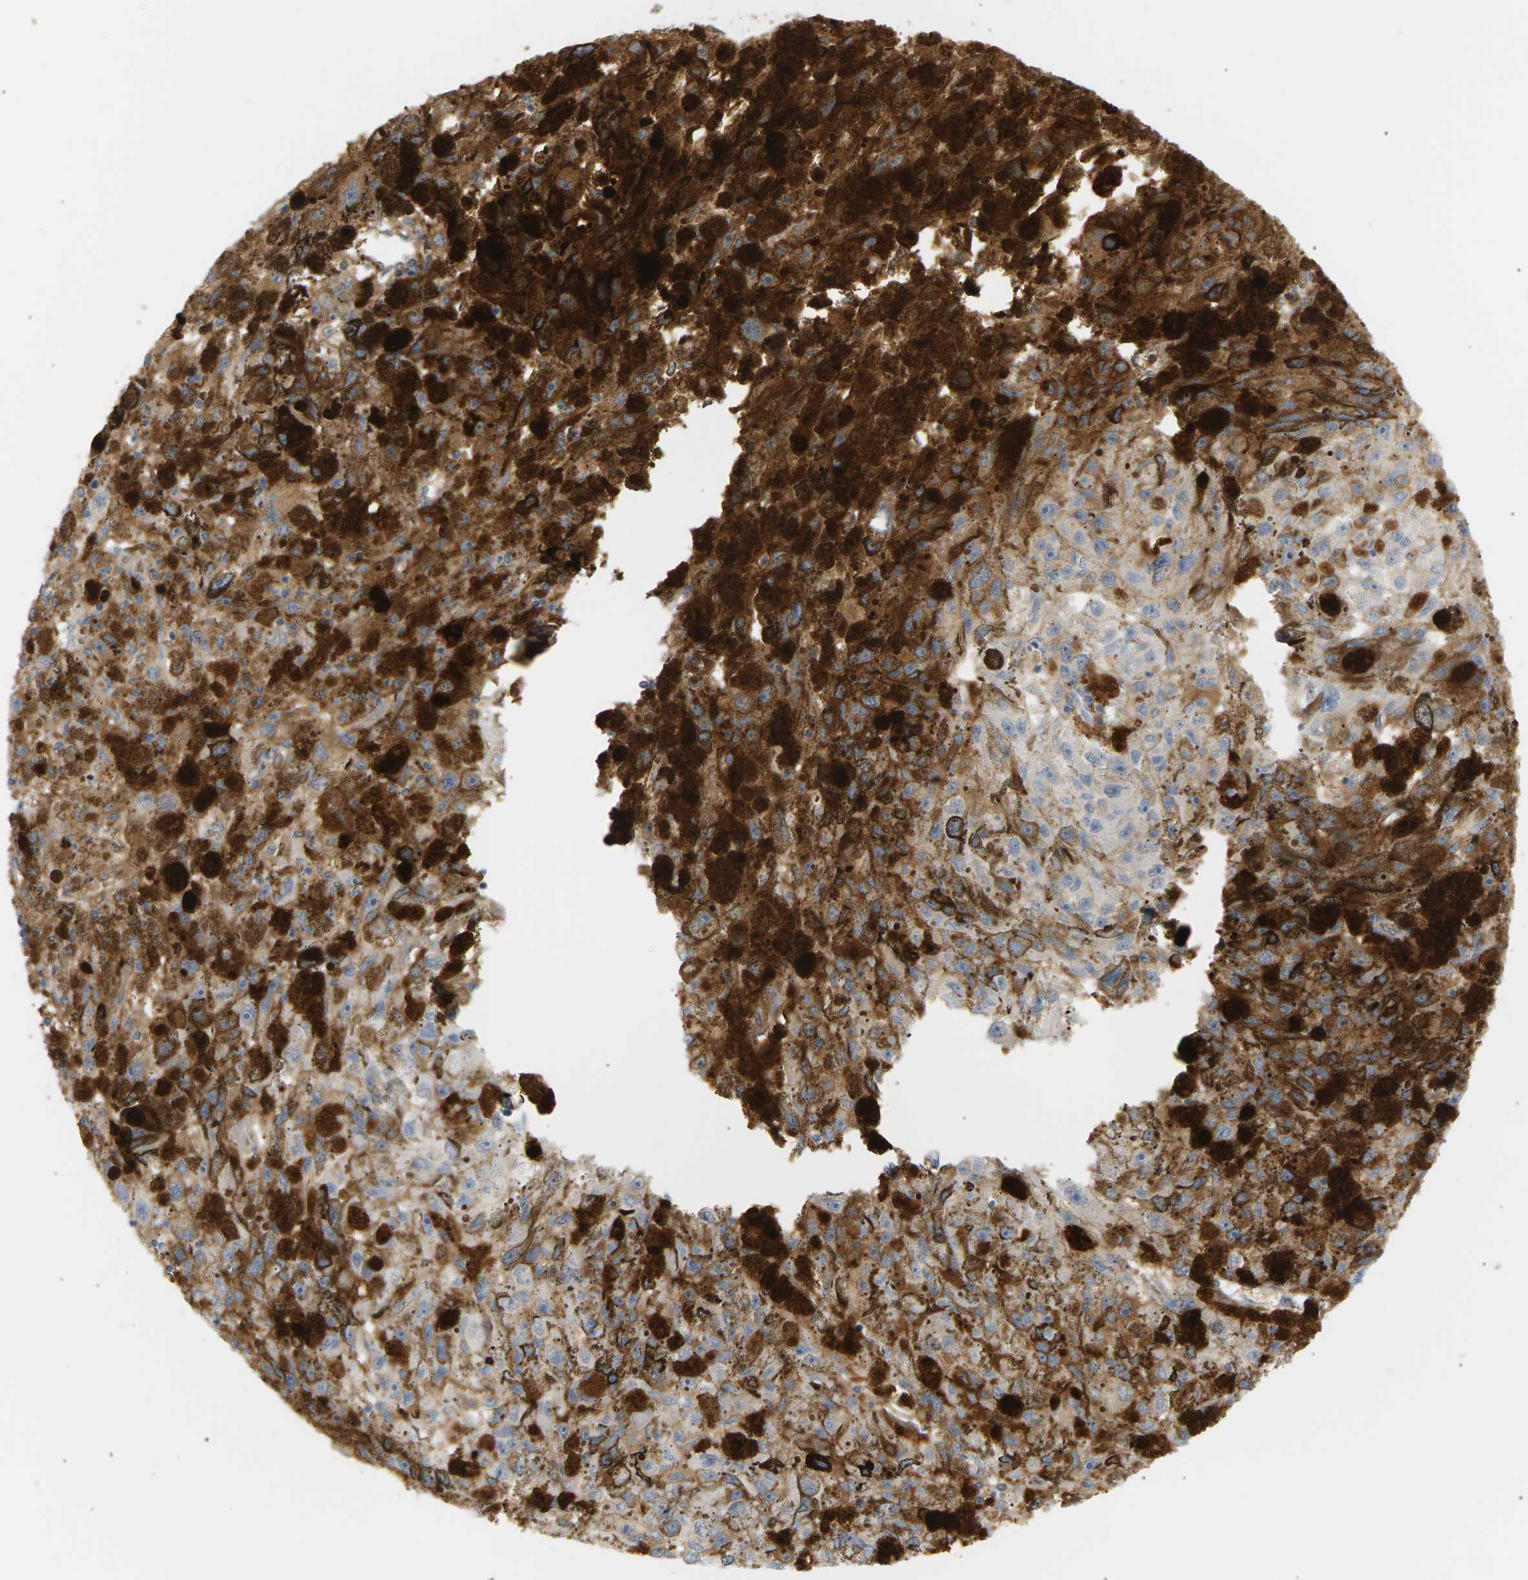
{"staining": {"intensity": "moderate", "quantity": ">75%", "location": "cytoplasmic/membranous"}, "tissue": "melanoma", "cell_type": "Tumor cells", "image_type": "cancer", "snomed": [{"axis": "morphology", "description": "Malignant melanoma, NOS"}, {"axis": "topography", "description": "Skin"}], "caption": "Immunohistochemical staining of malignant melanoma exhibits medium levels of moderate cytoplasmic/membranous protein positivity in approximately >75% of tumor cells.", "gene": "IGLC3", "patient": {"sex": "female", "age": 104}}